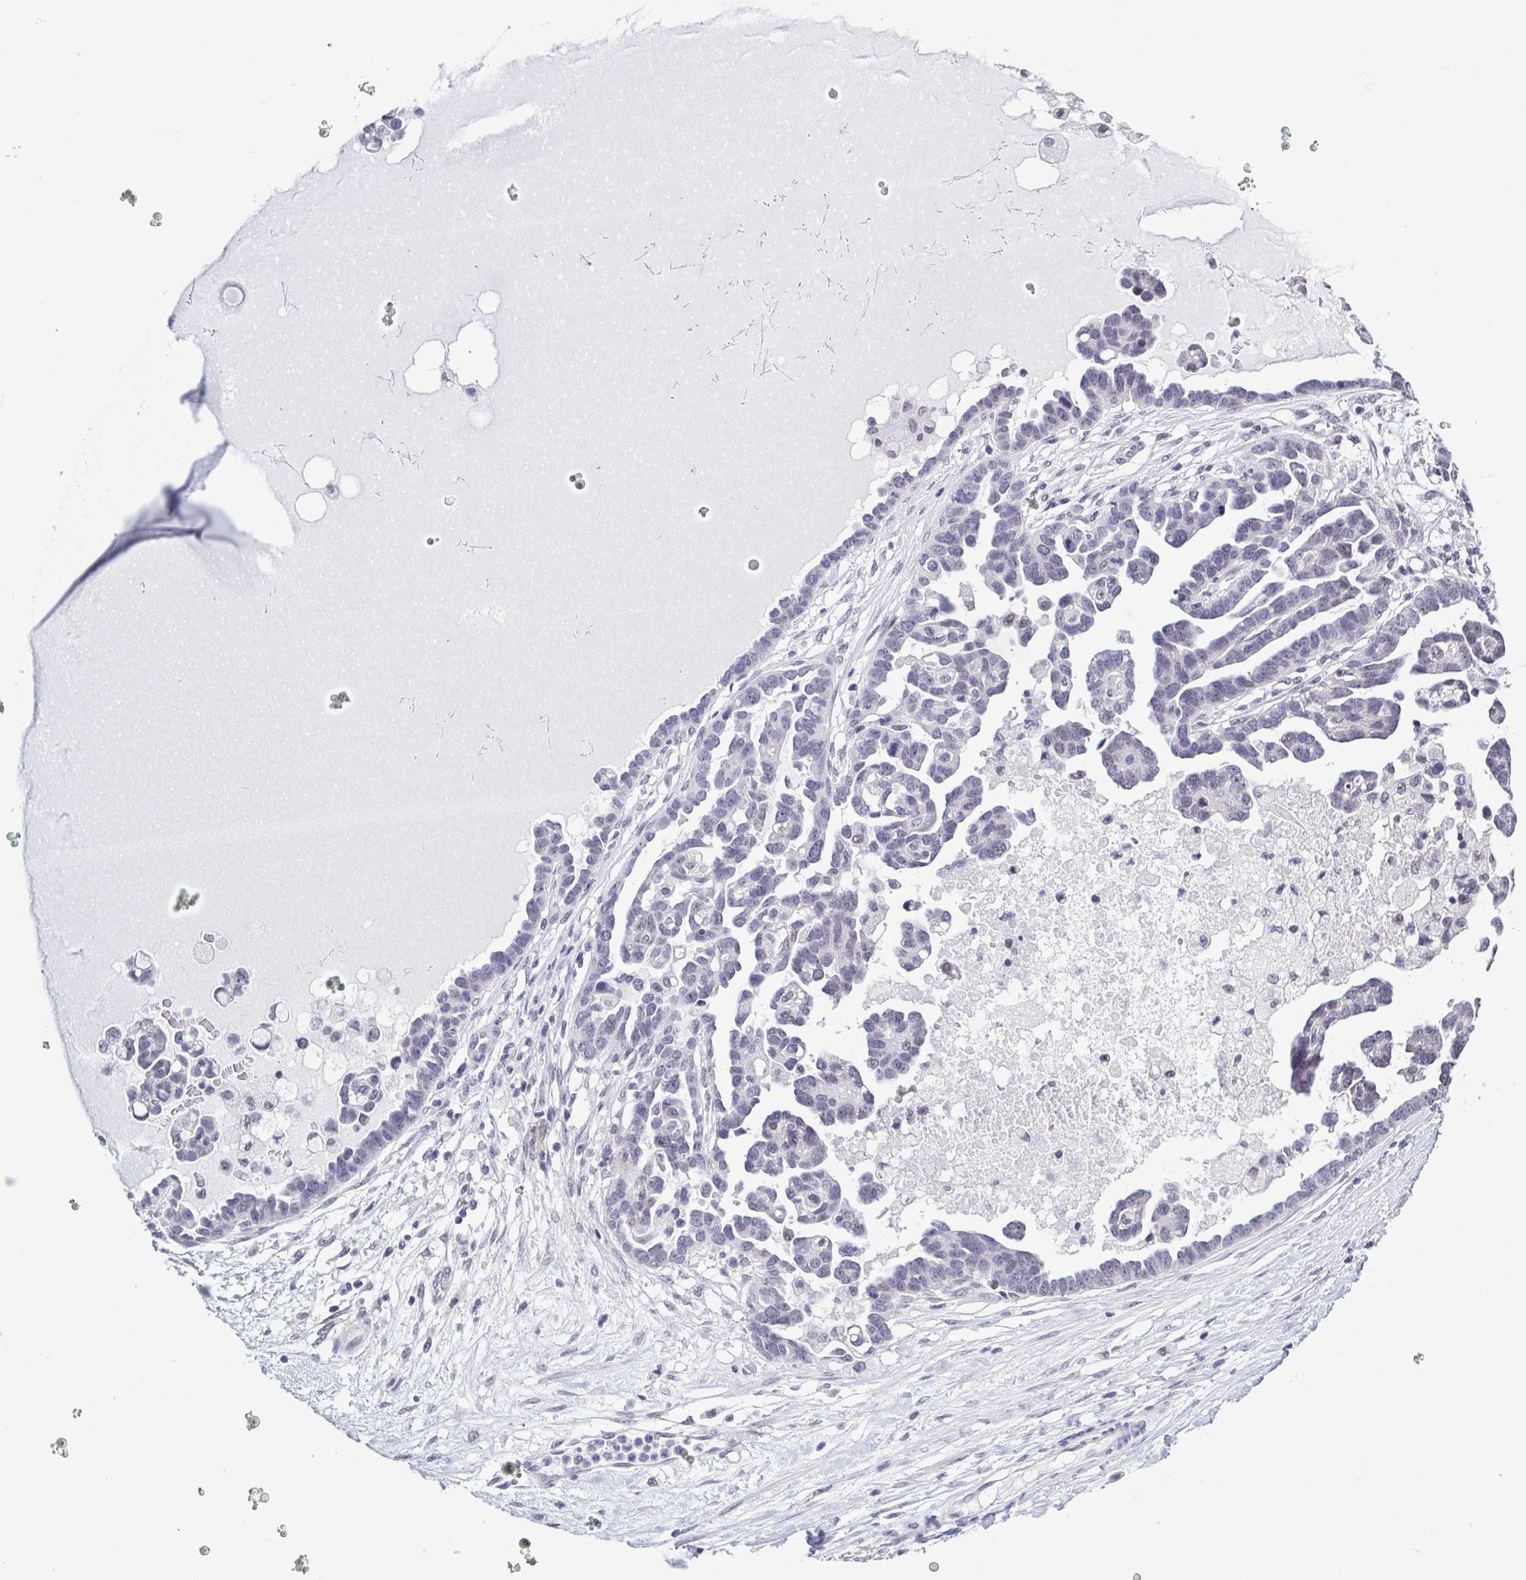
{"staining": {"intensity": "negative", "quantity": "none", "location": "none"}, "tissue": "ovarian cancer", "cell_type": "Tumor cells", "image_type": "cancer", "snomed": [{"axis": "morphology", "description": "Cystadenocarcinoma, serous, NOS"}, {"axis": "topography", "description": "Ovary"}], "caption": "The histopathology image shows no staining of tumor cells in ovarian cancer (serous cystadenocarcinoma). Brightfield microscopy of immunohistochemistry stained with DAB (brown) and hematoxylin (blue), captured at high magnification.", "gene": "TMEM92", "patient": {"sex": "female", "age": 54}}